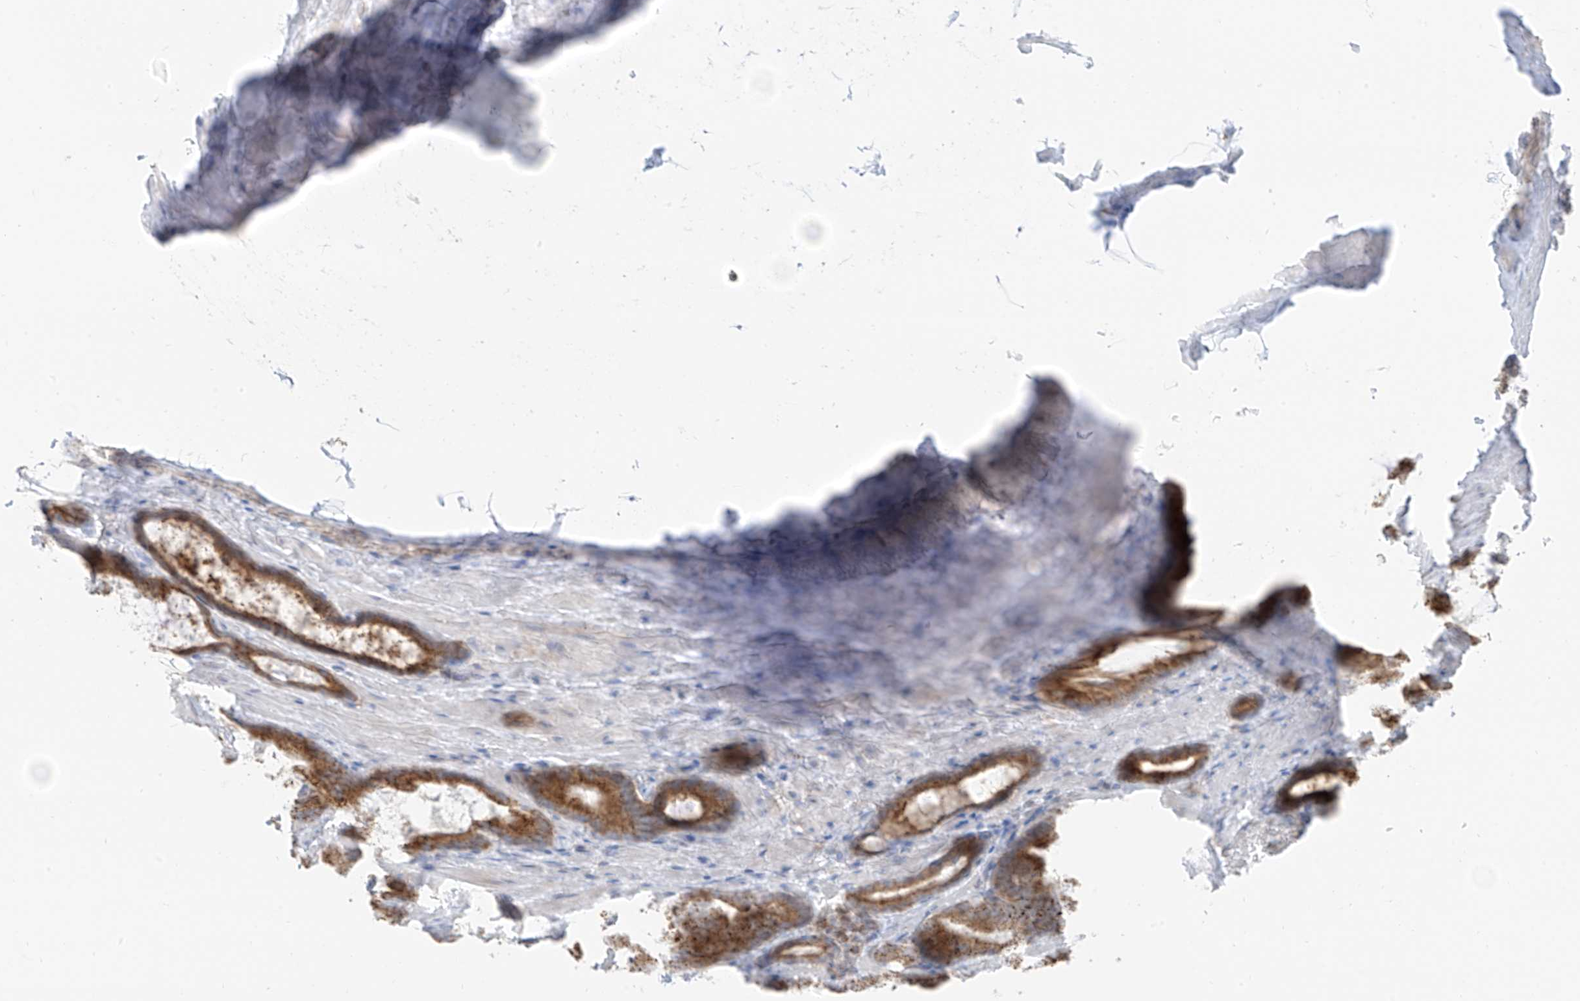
{"staining": {"intensity": "moderate", "quantity": ">75%", "location": "cytoplasmic/membranous"}, "tissue": "prostate cancer", "cell_type": "Tumor cells", "image_type": "cancer", "snomed": [{"axis": "morphology", "description": "Adenocarcinoma, High grade"}, {"axis": "topography", "description": "Prostate"}], "caption": "Tumor cells exhibit medium levels of moderate cytoplasmic/membranous expression in about >75% of cells in prostate cancer (high-grade adenocarcinoma).", "gene": "ETHE1", "patient": {"sex": "male", "age": 66}}